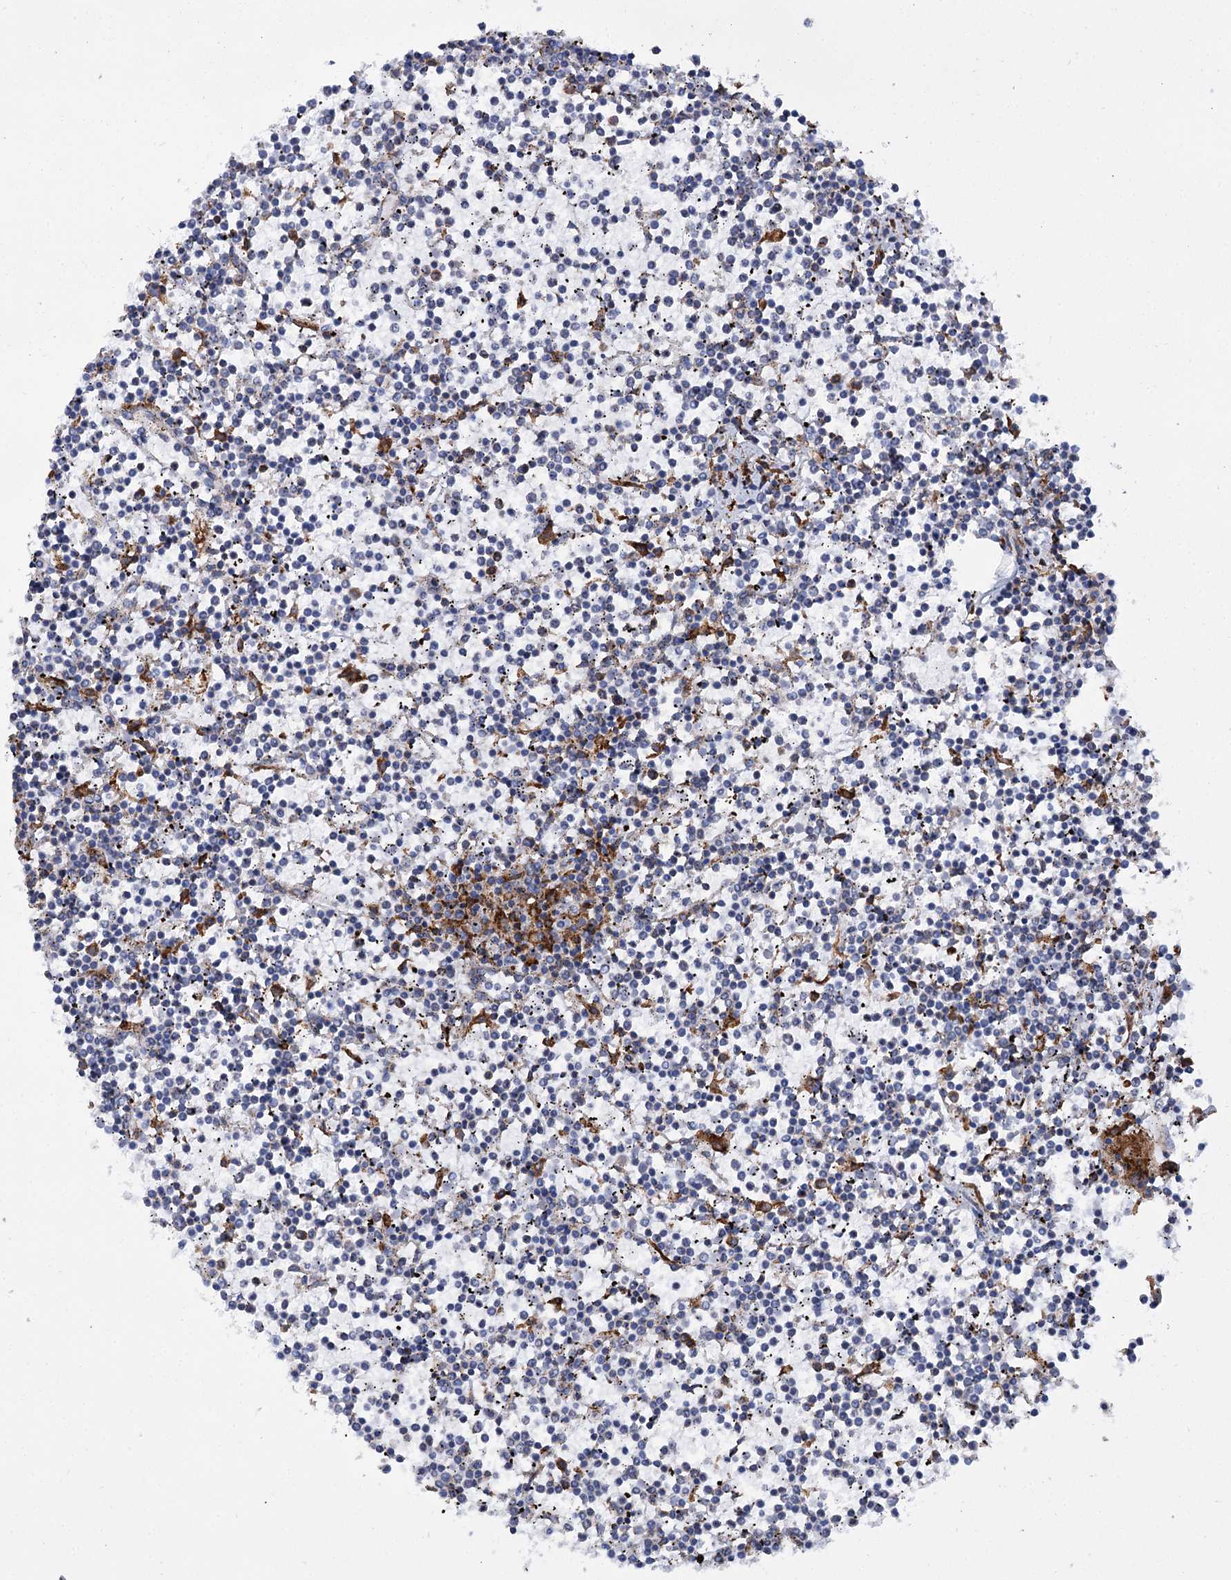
{"staining": {"intensity": "negative", "quantity": "none", "location": "none"}, "tissue": "lymphoma", "cell_type": "Tumor cells", "image_type": "cancer", "snomed": [{"axis": "morphology", "description": "Malignant lymphoma, non-Hodgkin's type, Low grade"}, {"axis": "topography", "description": "Spleen"}], "caption": "High magnification brightfield microscopy of lymphoma stained with DAB (brown) and counterstained with hematoxylin (blue): tumor cells show no significant expression. (Stains: DAB immunohistochemistry (IHC) with hematoxylin counter stain, Microscopy: brightfield microscopy at high magnification).", "gene": "SHE", "patient": {"sex": "female", "age": 19}}